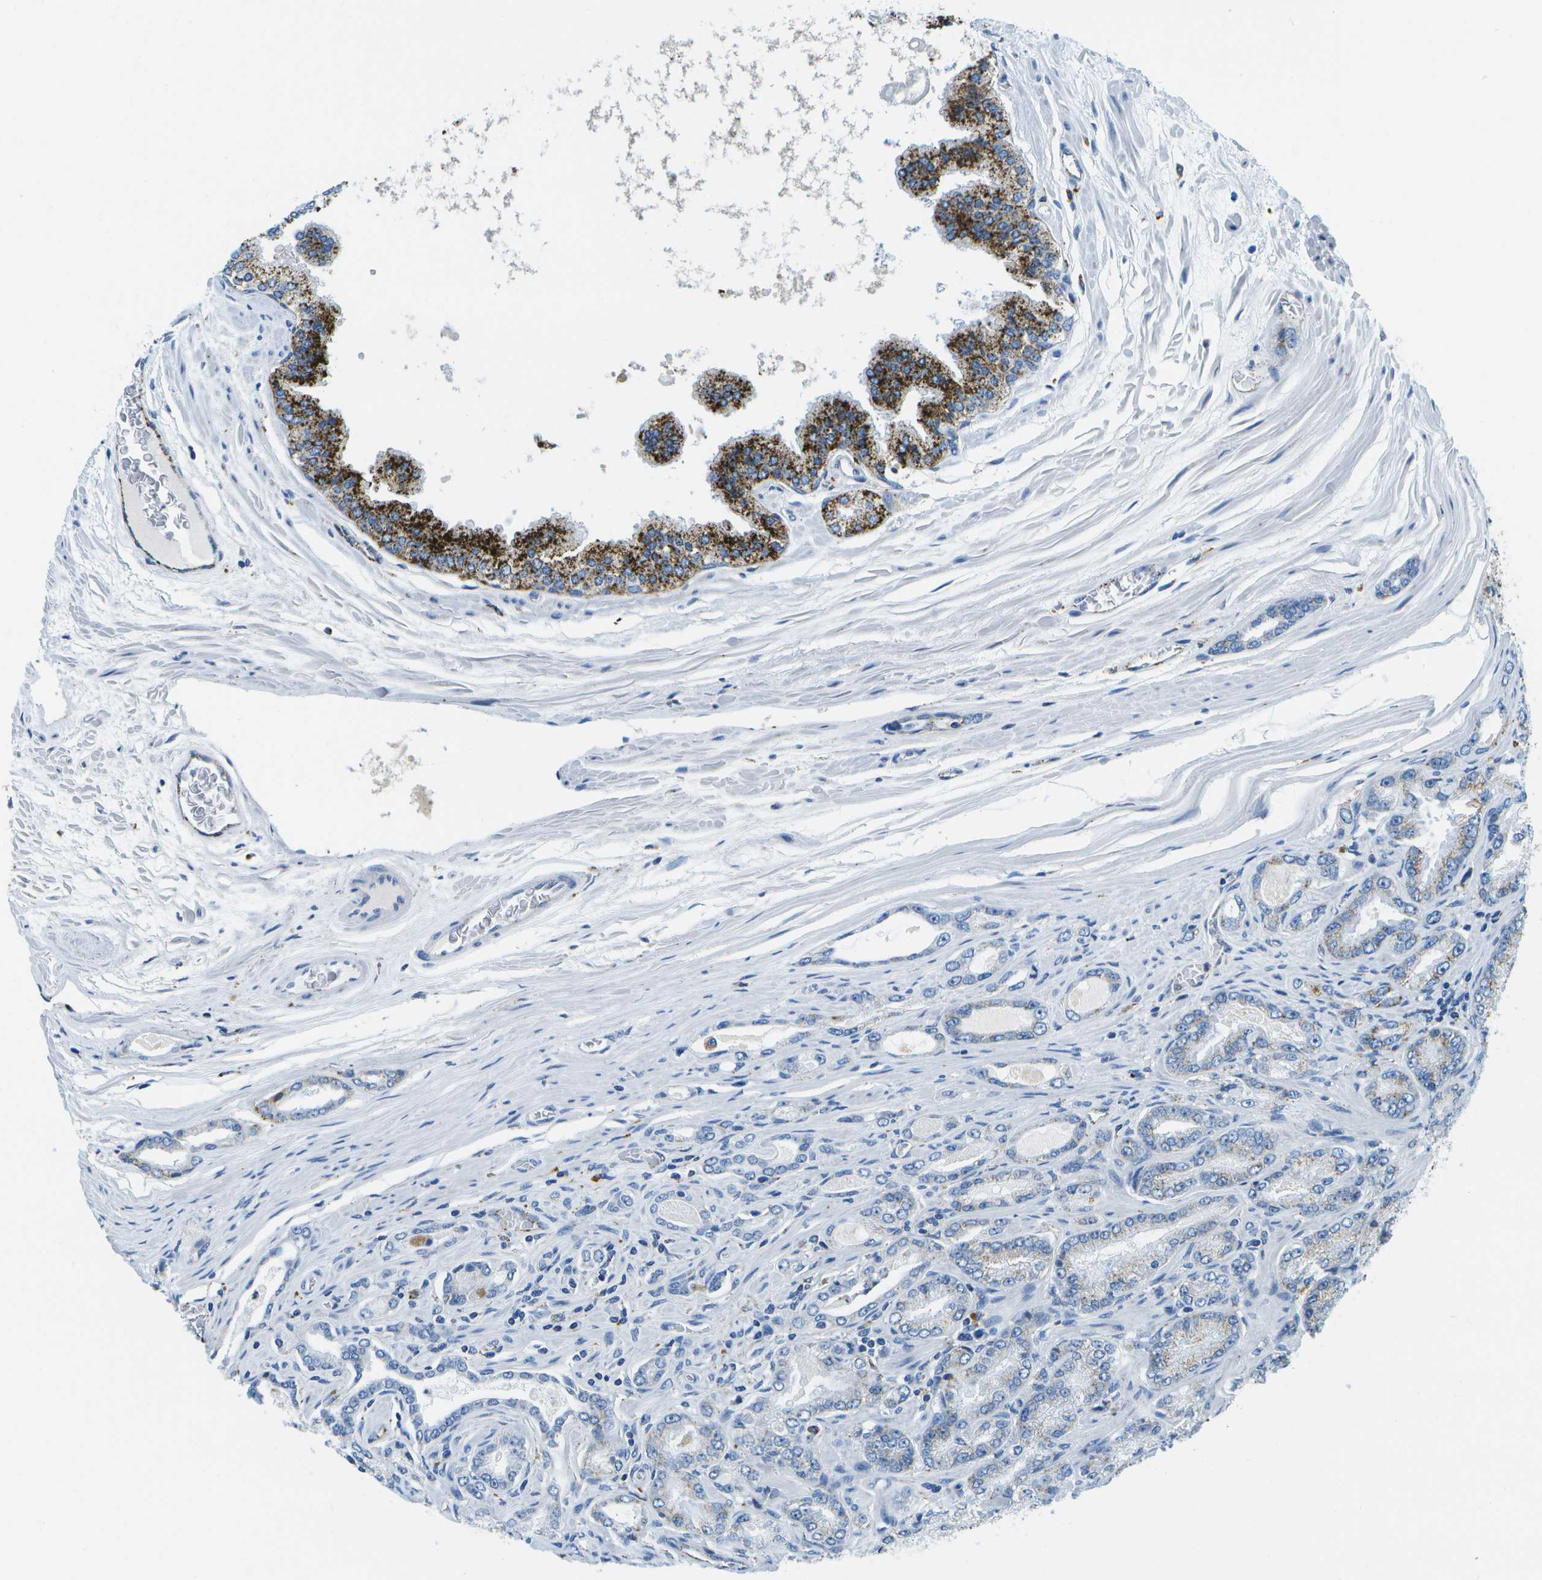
{"staining": {"intensity": "weak", "quantity": "25%-75%", "location": "cytoplasmic/membranous"}, "tissue": "prostate cancer", "cell_type": "Tumor cells", "image_type": "cancer", "snomed": [{"axis": "morphology", "description": "Adenocarcinoma, High grade"}, {"axis": "topography", "description": "Prostate"}], "caption": "A brown stain shows weak cytoplasmic/membranous staining of a protein in human prostate cancer (high-grade adenocarcinoma) tumor cells. (IHC, brightfield microscopy, high magnification).", "gene": "PRCP", "patient": {"sex": "male", "age": 65}}